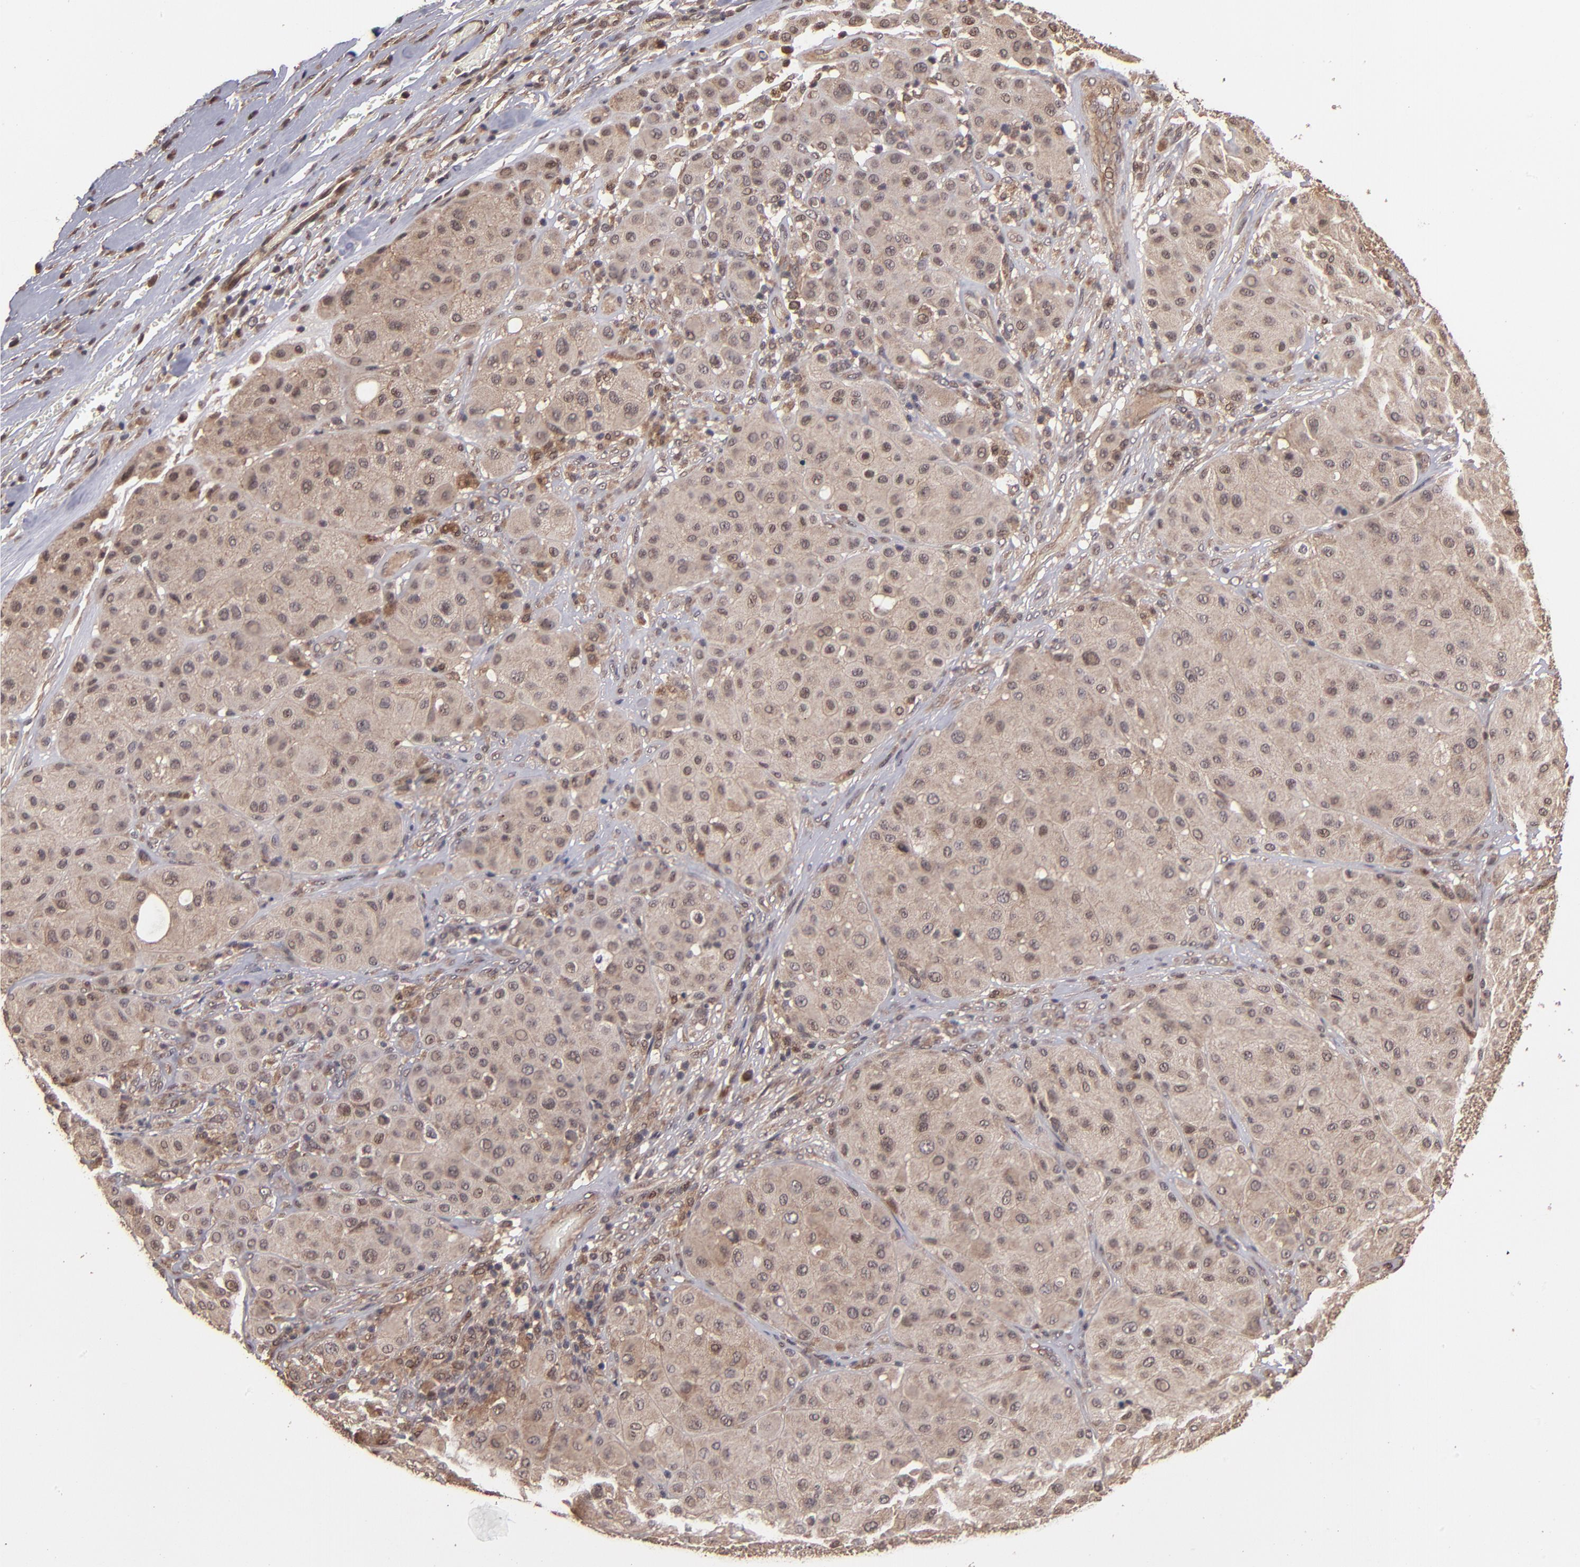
{"staining": {"intensity": "weak", "quantity": ">75%", "location": "cytoplasmic/membranous"}, "tissue": "melanoma", "cell_type": "Tumor cells", "image_type": "cancer", "snomed": [{"axis": "morphology", "description": "Normal tissue, NOS"}, {"axis": "morphology", "description": "Malignant melanoma, Metastatic site"}, {"axis": "topography", "description": "Skin"}], "caption": "Malignant melanoma (metastatic site) was stained to show a protein in brown. There is low levels of weak cytoplasmic/membranous expression in approximately >75% of tumor cells.", "gene": "NFE2L2", "patient": {"sex": "male", "age": 41}}